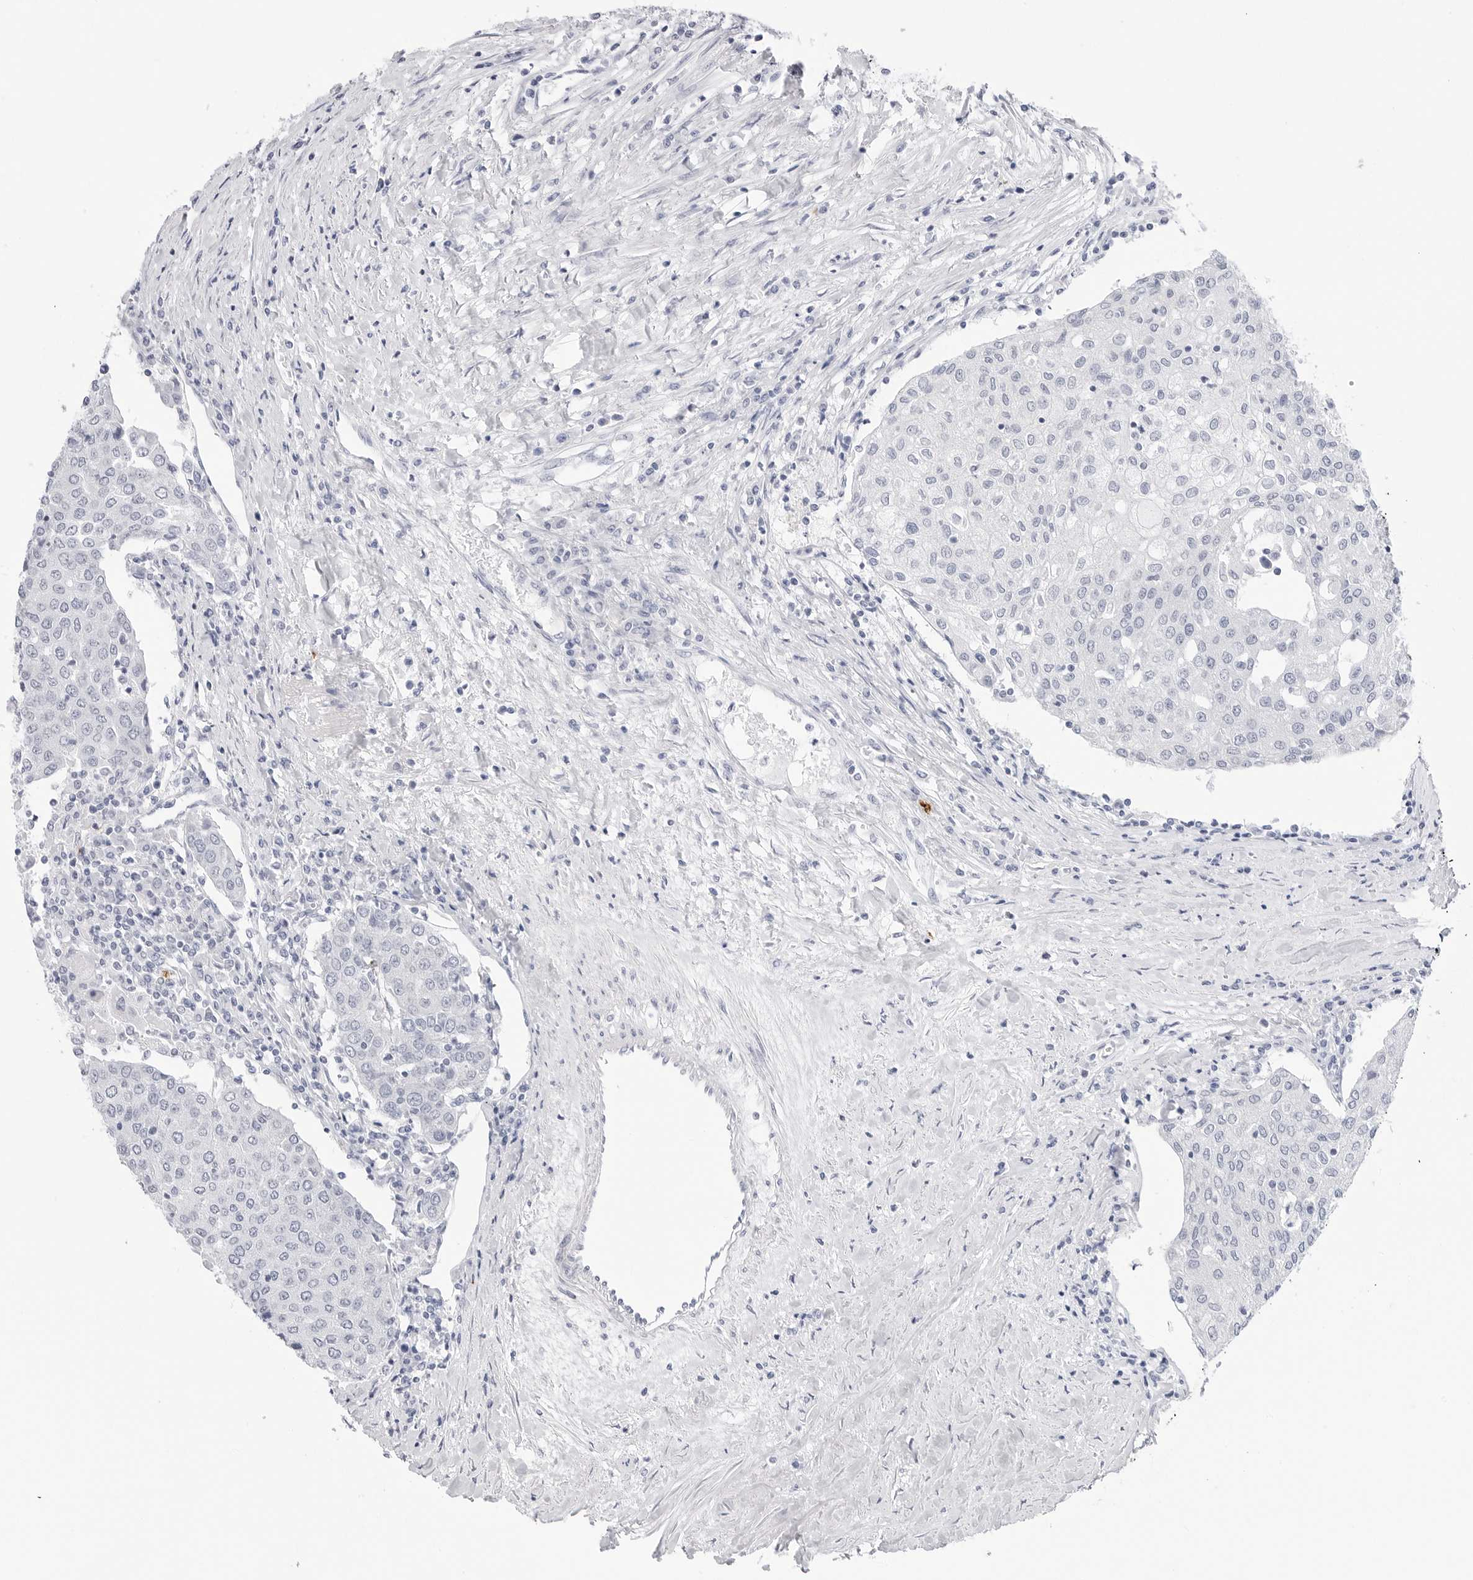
{"staining": {"intensity": "negative", "quantity": "none", "location": "none"}, "tissue": "urothelial cancer", "cell_type": "Tumor cells", "image_type": "cancer", "snomed": [{"axis": "morphology", "description": "Urothelial carcinoma, High grade"}, {"axis": "topography", "description": "Urinary bladder"}], "caption": "The image shows no staining of tumor cells in urothelial cancer. (DAB IHC visualized using brightfield microscopy, high magnification).", "gene": "HSPB7", "patient": {"sex": "female", "age": 85}}